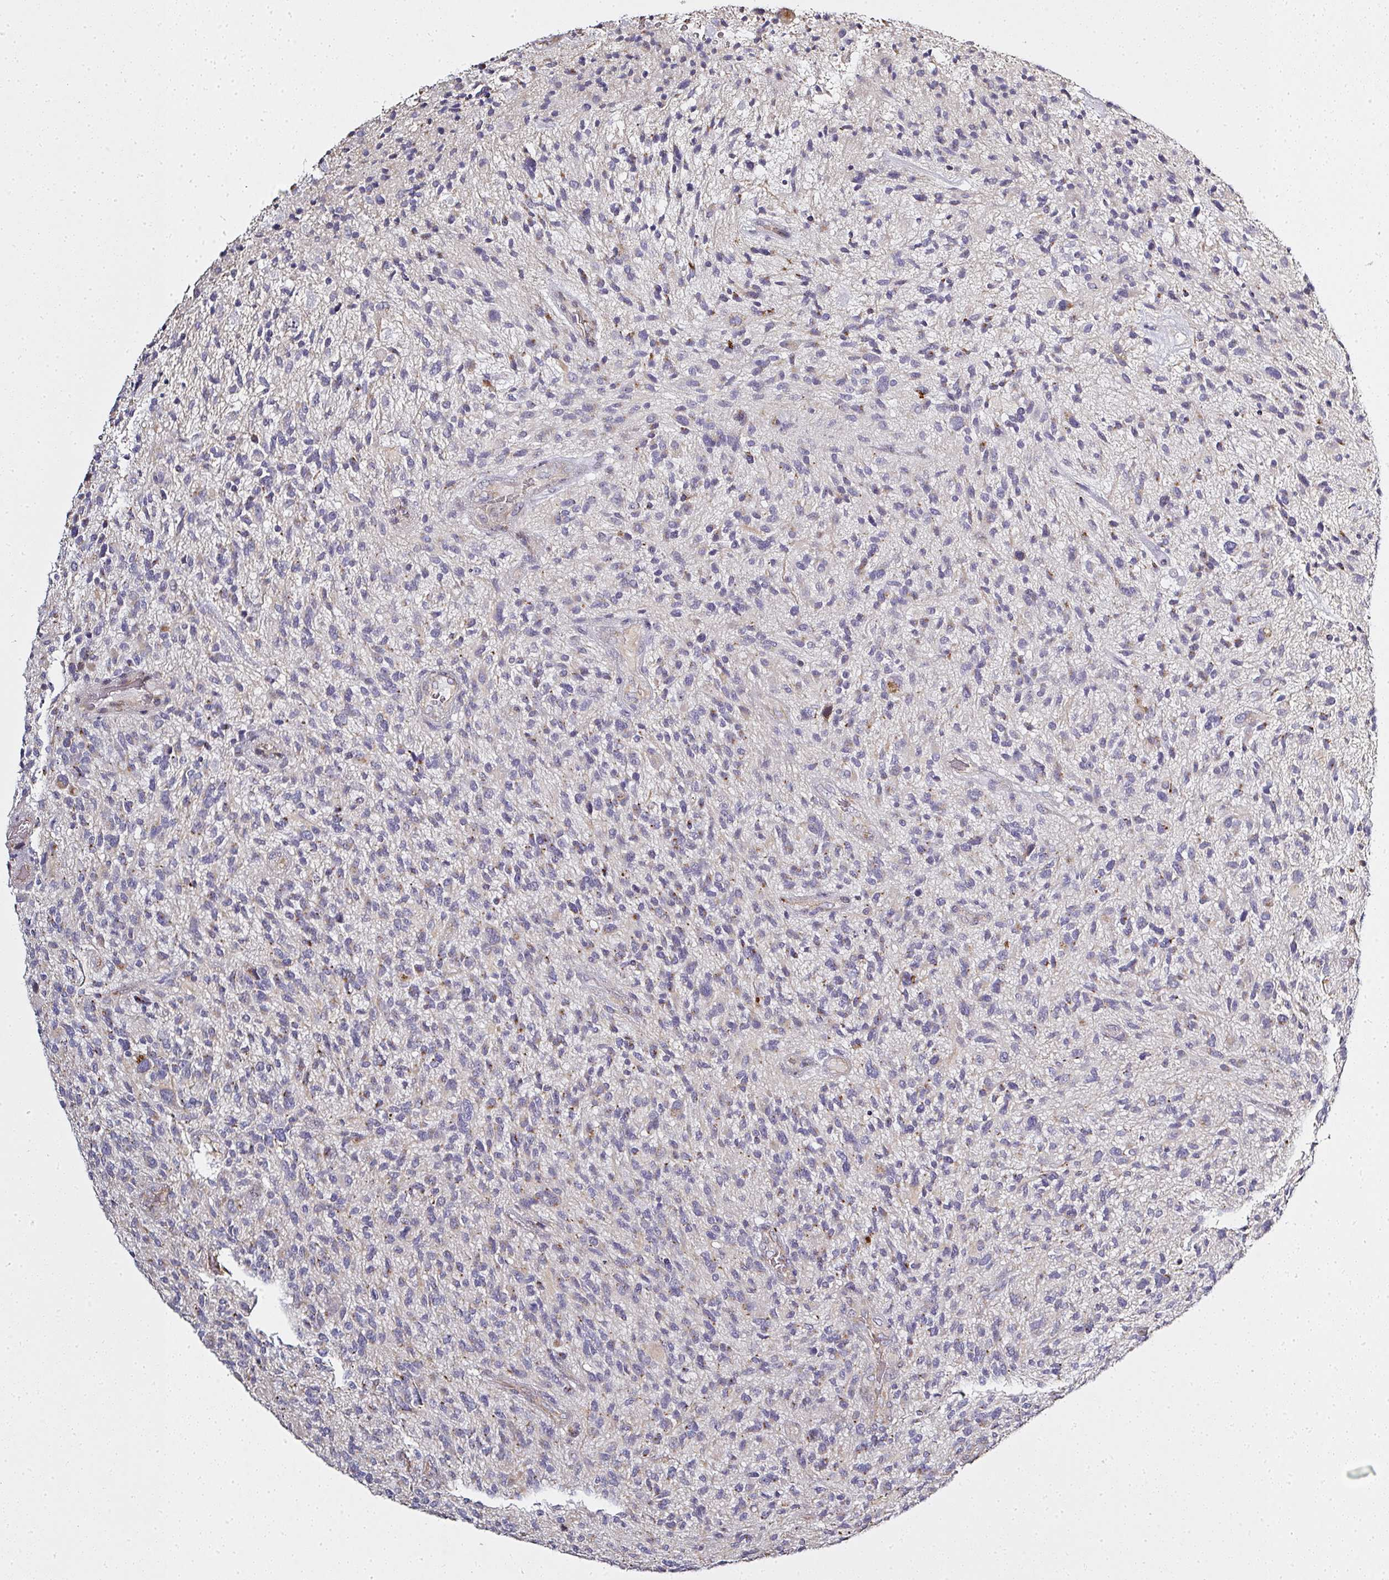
{"staining": {"intensity": "moderate", "quantity": "<25%", "location": "cytoplasmic/membranous"}, "tissue": "glioma", "cell_type": "Tumor cells", "image_type": "cancer", "snomed": [{"axis": "morphology", "description": "Glioma, malignant, High grade"}, {"axis": "topography", "description": "Brain"}], "caption": "Protein expression analysis of glioma exhibits moderate cytoplasmic/membranous expression in about <25% of tumor cells.", "gene": "ATP8B2", "patient": {"sex": "male", "age": 47}}